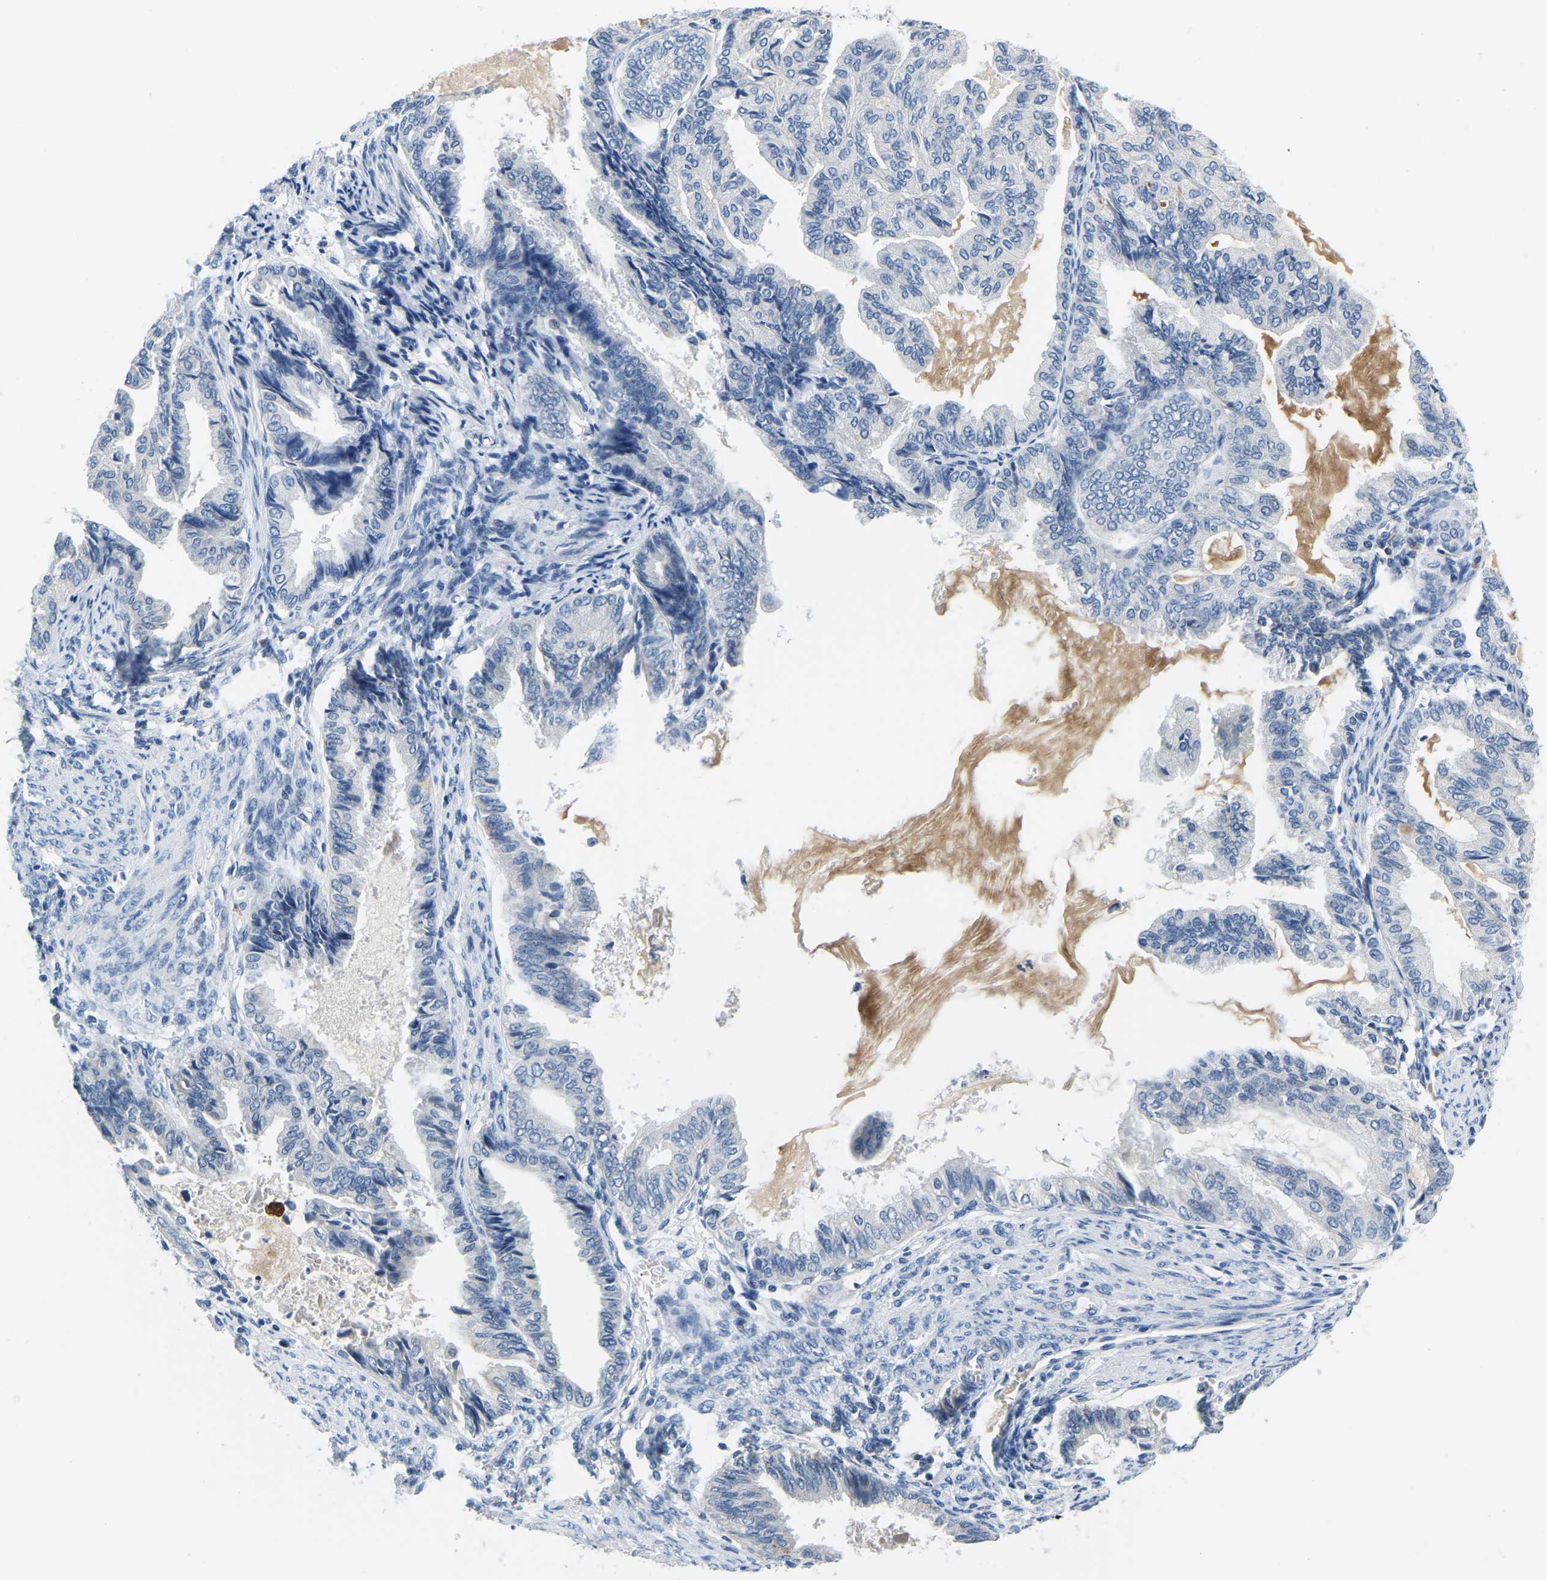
{"staining": {"intensity": "negative", "quantity": "none", "location": "none"}, "tissue": "endometrial cancer", "cell_type": "Tumor cells", "image_type": "cancer", "snomed": [{"axis": "morphology", "description": "Adenocarcinoma, NOS"}, {"axis": "topography", "description": "Endometrium"}], "caption": "DAB immunohistochemical staining of endometrial adenocarcinoma demonstrates no significant expression in tumor cells.", "gene": "LIAS", "patient": {"sex": "female", "age": 86}}